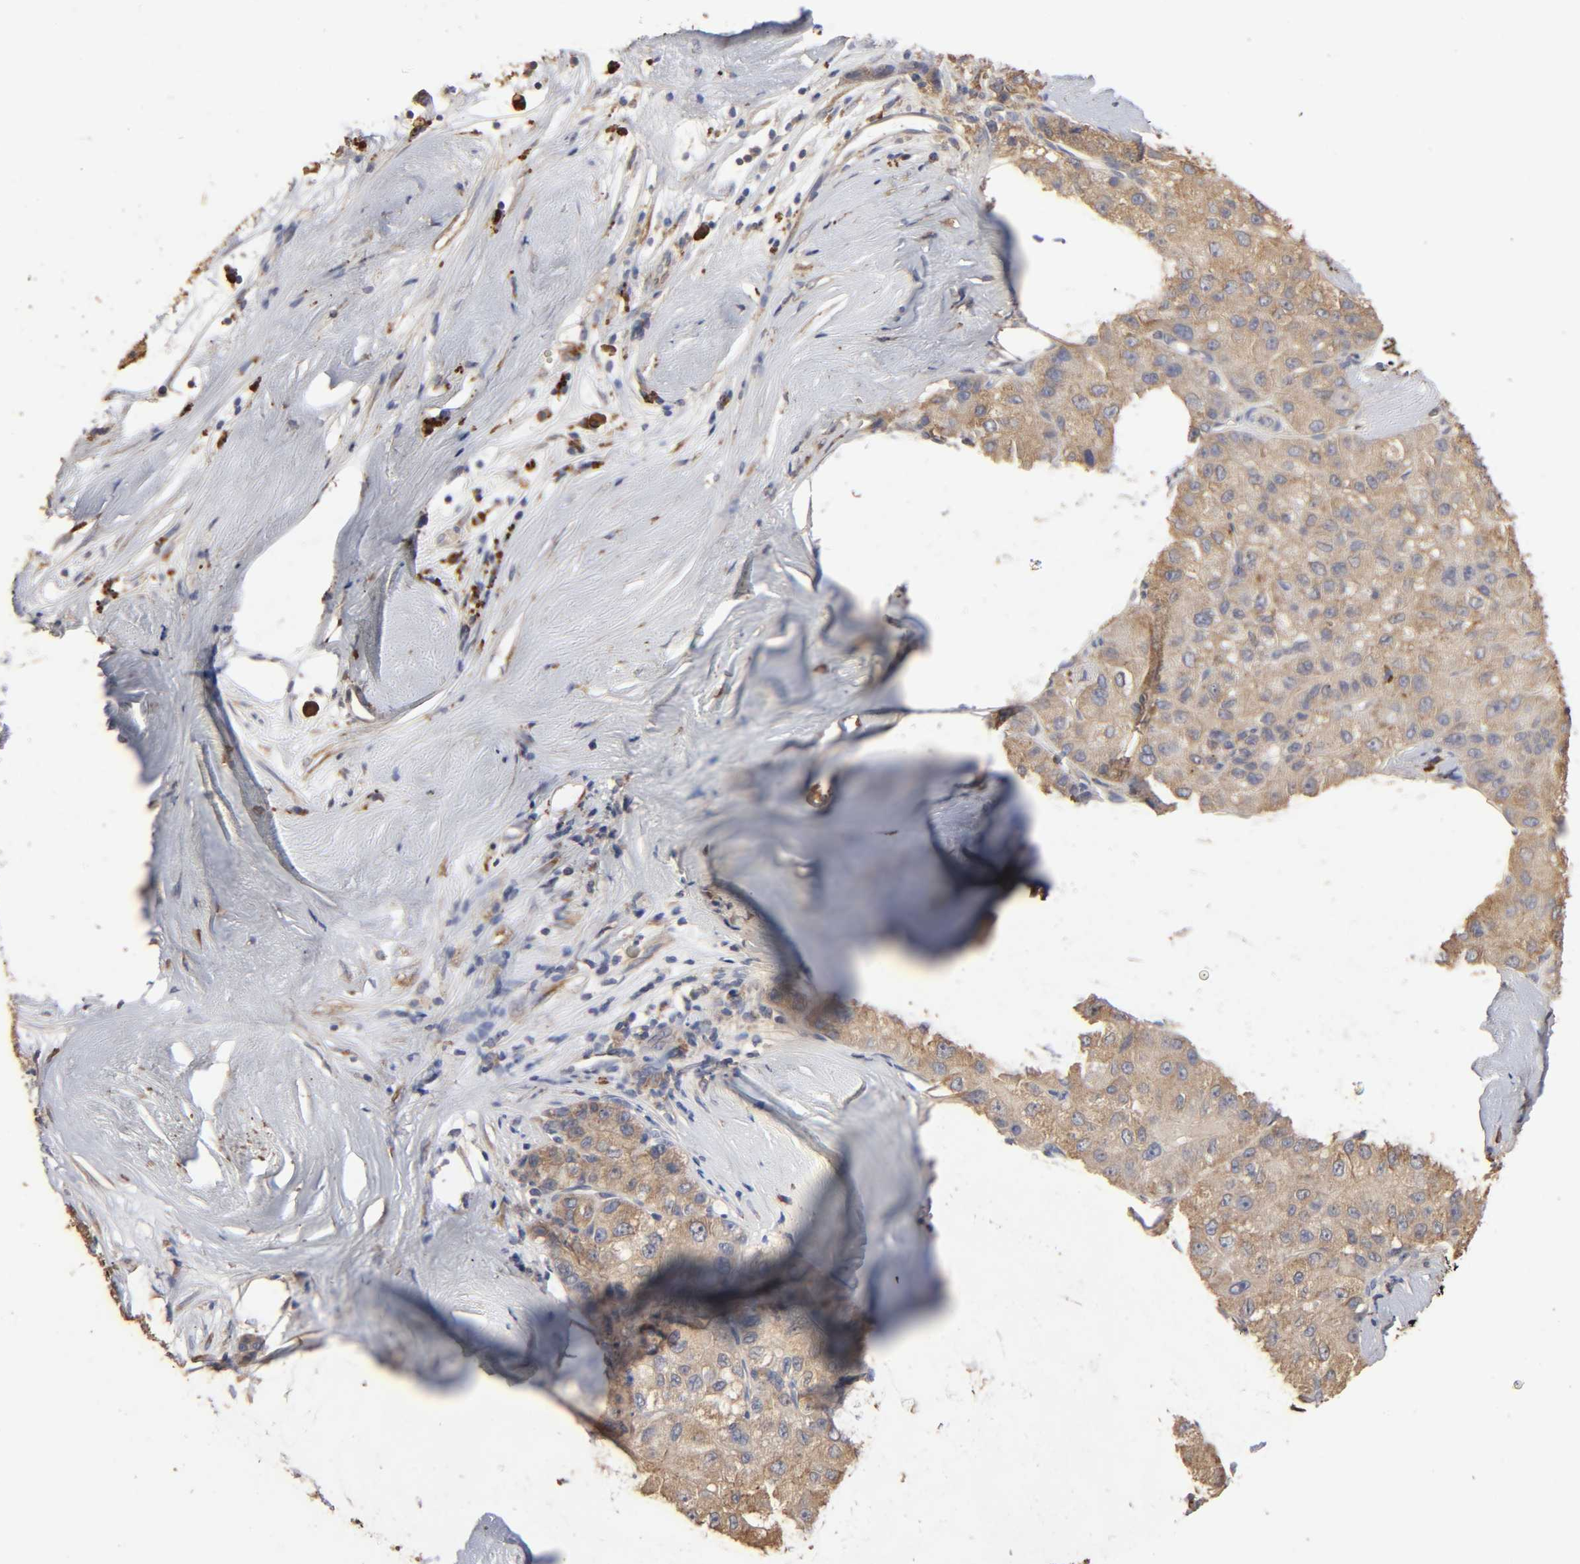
{"staining": {"intensity": "weak", "quantity": ">75%", "location": "cytoplasmic/membranous"}, "tissue": "liver cancer", "cell_type": "Tumor cells", "image_type": "cancer", "snomed": [{"axis": "morphology", "description": "Carcinoma, Hepatocellular, NOS"}, {"axis": "topography", "description": "Liver"}], "caption": "This micrograph exhibits IHC staining of hepatocellular carcinoma (liver), with low weak cytoplasmic/membranous positivity in approximately >75% of tumor cells.", "gene": "EIF4G2", "patient": {"sex": "male", "age": 80}}